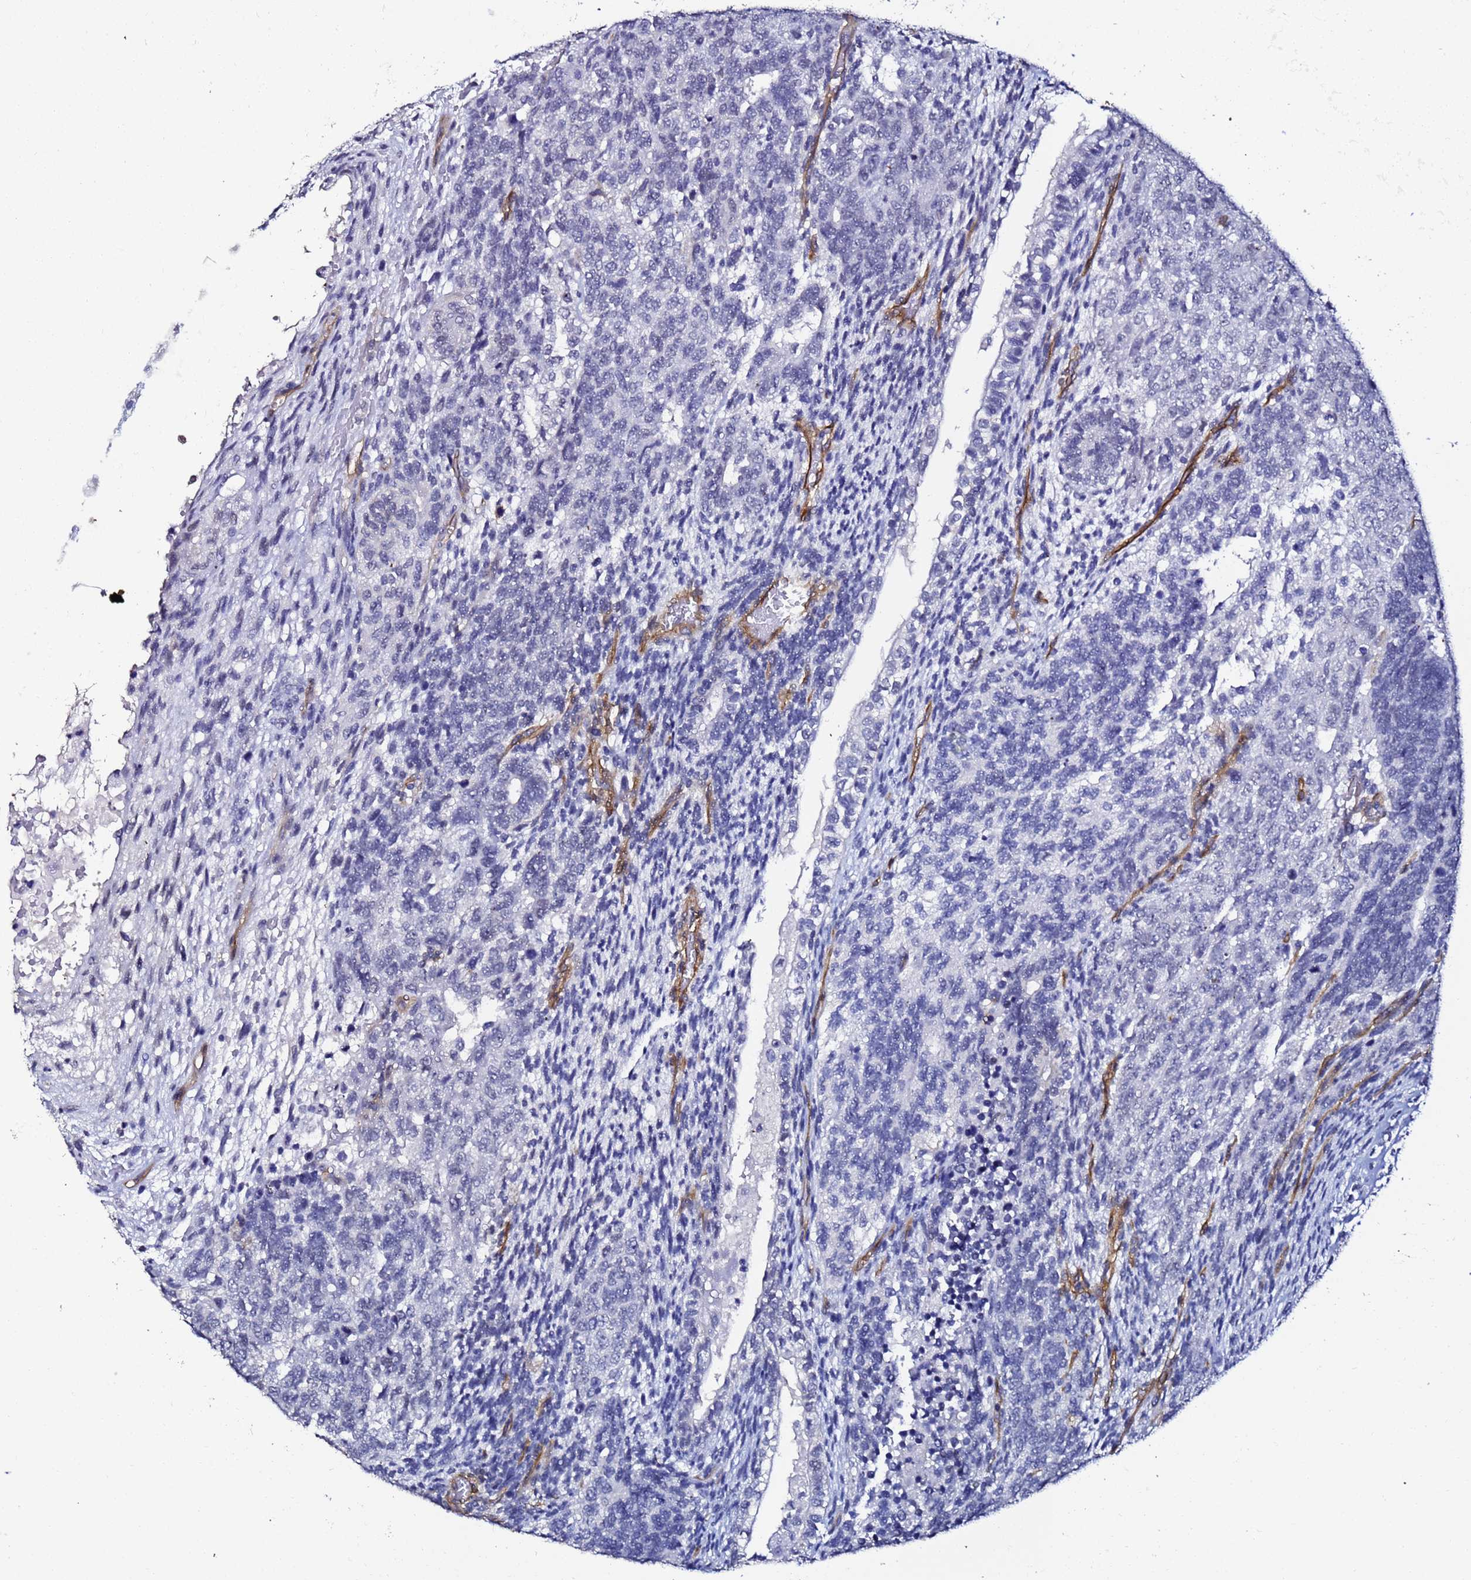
{"staining": {"intensity": "negative", "quantity": "none", "location": "none"}, "tissue": "testis cancer", "cell_type": "Tumor cells", "image_type": "cancer", "snomed": [{"axis": "morphology", "description": "Carcinoma, Embryonal, NOS"}, {"axis": "topography", "description": "Testis"}], "caption": "High power microscopy photomicrograph of an immunohistochemistry (IHC) histopathology image of testis cancer (embryonal carcinoma), revealing no significant positivity in tumor cells.", "gene": "DEFB104A", "patient": {"sex": "male", "age": 23}}